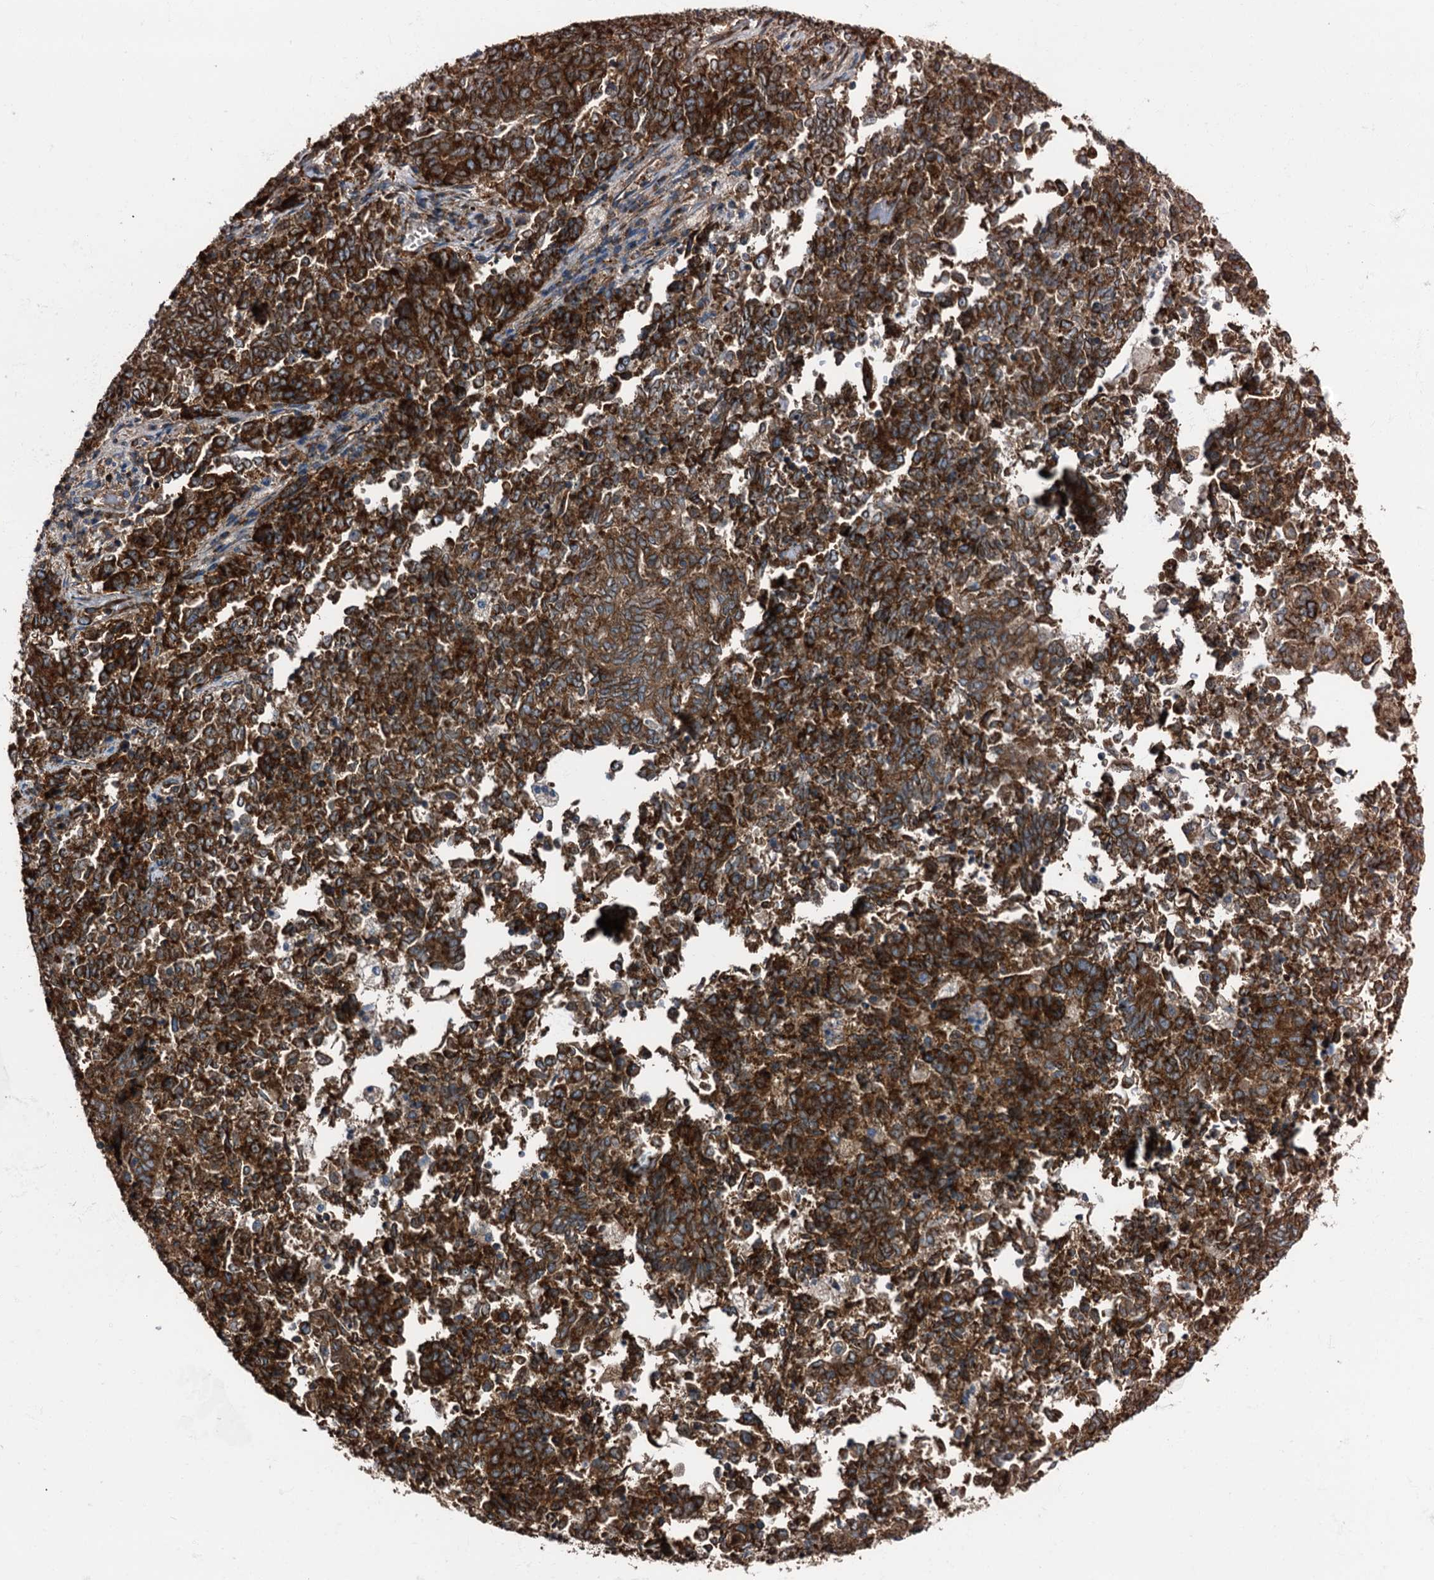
{"staining": {"intensity": "strong", "quantity": ">75%", "location": "cytoplasmic/membranous"}, "tissue": "endometrial cancer", "cell_type": "Tumor cells", "image_type": "cancer", "snomed": [{"axis": "morphology", "description": "Adenocarcinoma, NOS"}, {"axis": "topography", "description": "Endometrium"}], "caption": "Approximately >75% of tumor cells in human endometrial cancer show strong cytoplasmic/membranous protein staining as visualized by brown immunohistochemical staining.", "gene": "ATP2C1", "patient": {"sex": "female", "age": 80}}